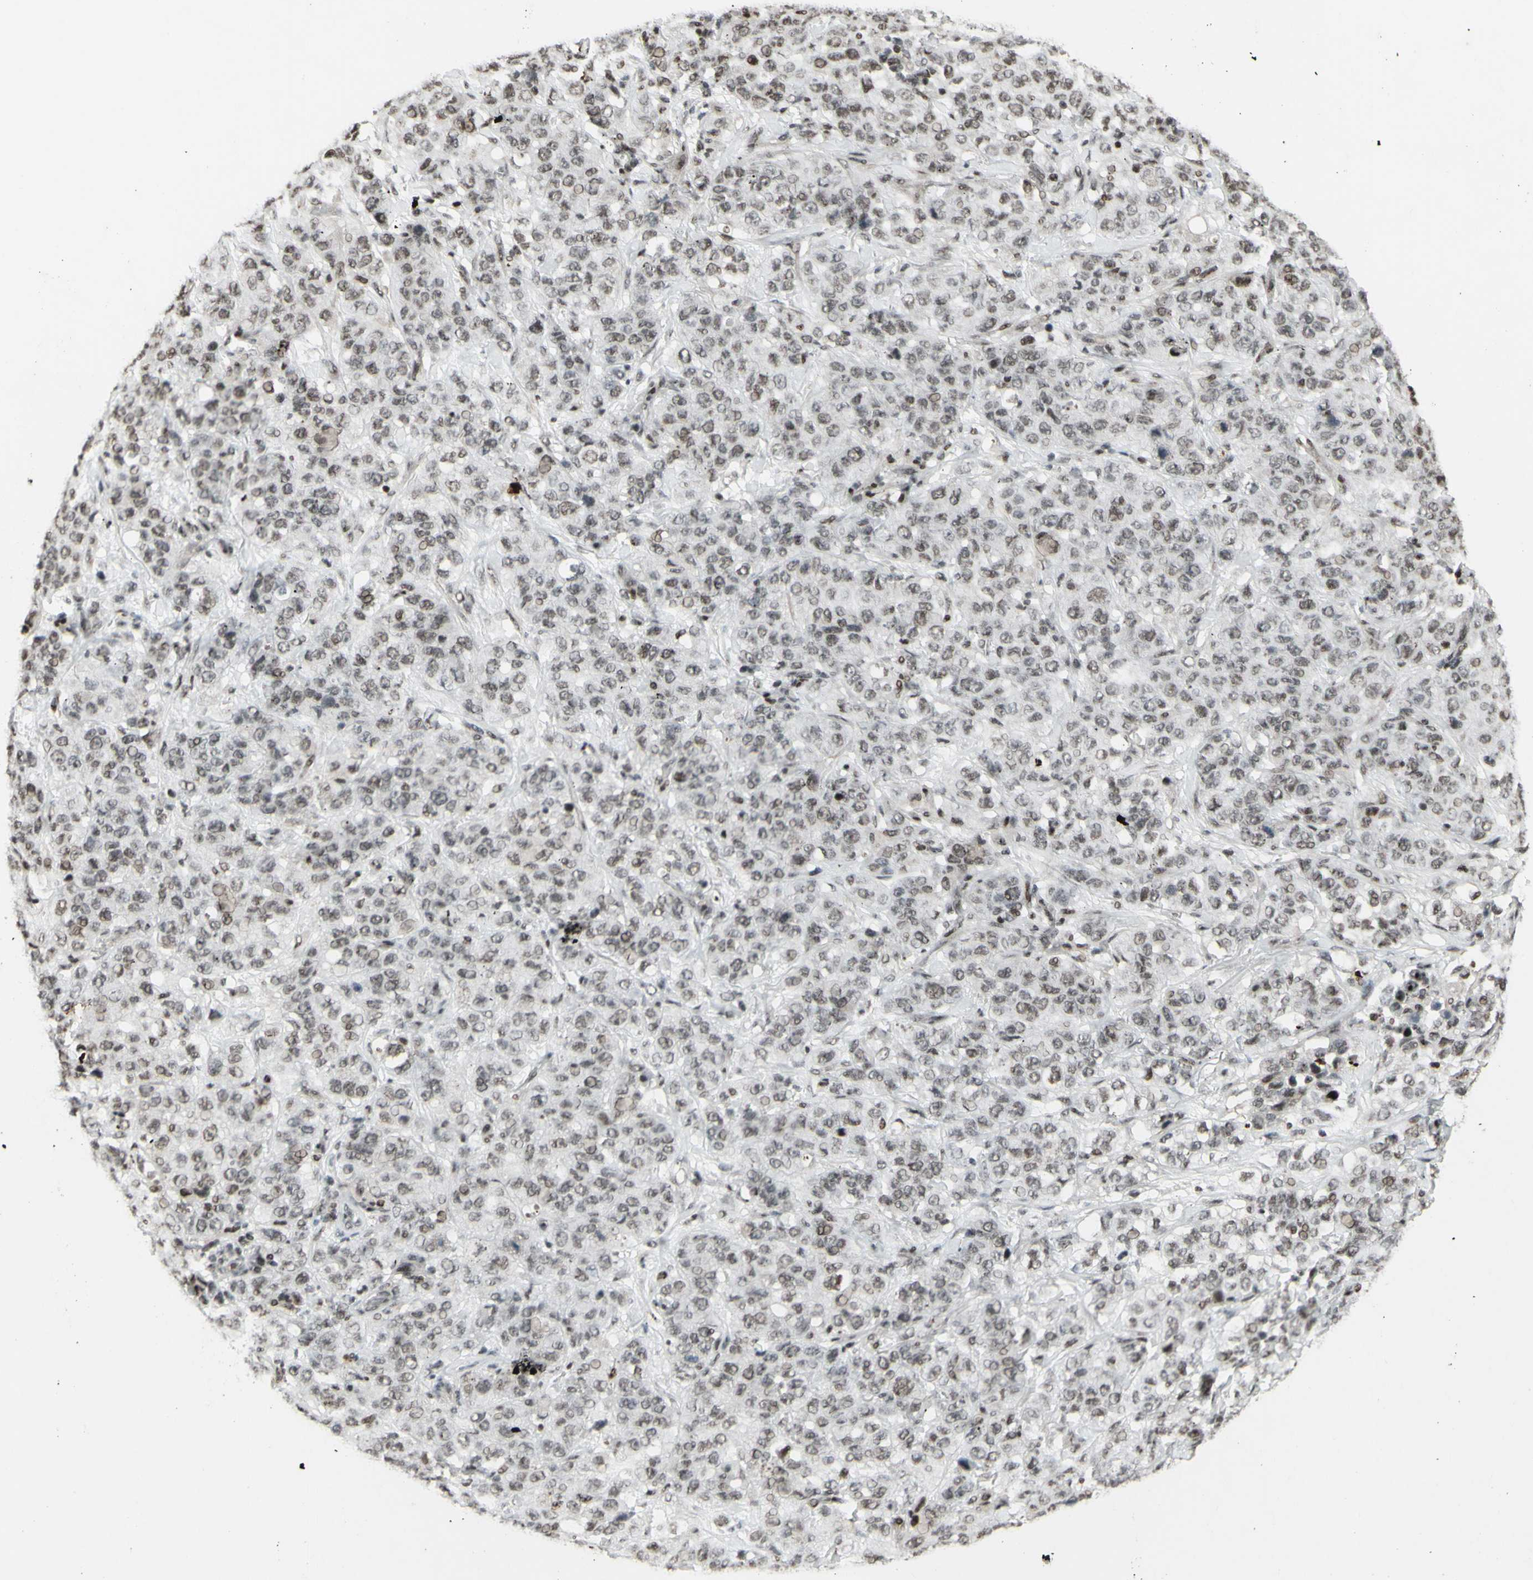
{"staining": {"intensity": "weak", "quantity": "<25%", "location": "nuclear"}, "tissue": "stomach cancer", "cell_type": "Tumor cells", "image_type": "cancer", "snomed": [{"axis": "morphology", "description": "Adenocarcinoma, NOS"}, {"axis": "topography", "description": "Stomach"}], "caption": "This micrograph is of stomach cancer (adenocarcinoma) stained with immunohistochemistry to label a protein in brown with the nuclei are counter-stained blue. There is no positivity in tumor cells. The staining was performed using DAB to visualize the protein expression in brown, while the nuclei were stained in blue with hematoxylin (Magnification: 20x).", "gene": "SUPT6H", "patient": {"sex": "male", "age": 48}}